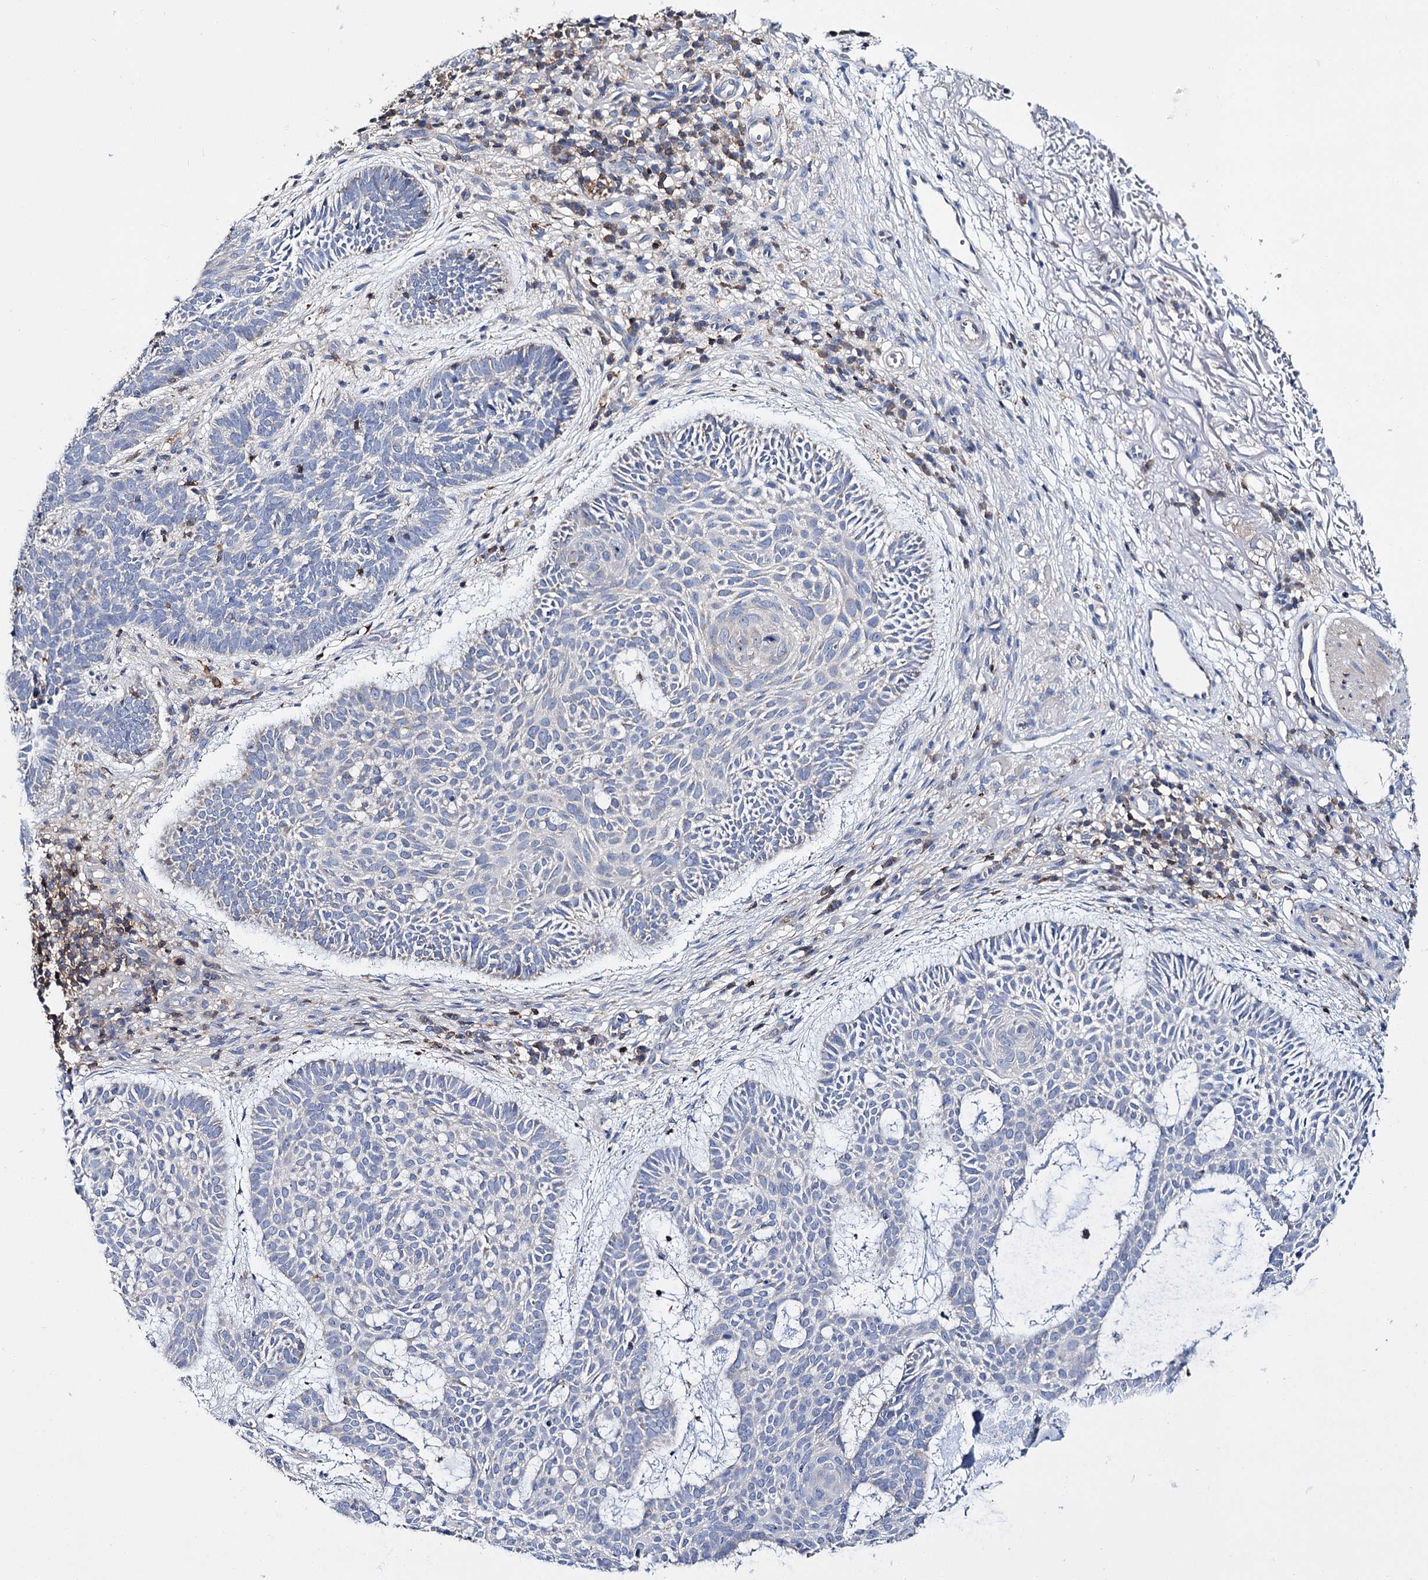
{"staining": {"intensity": "negative", "quantity": "none", "location": "none"}, "tissue": "skin cancer", "cell_type": "Tumor cells", "image_type": "cancer", "snomed": [{"axis": "morphology", "description": "Basal cell carcinoma"}, {"axis": "topography", "description": "Skin"}], "caption": "Immunohistochemistry micrograph of skin cancer stained for a protein (brown), which exhibits no expression in tumor cells. (DAB (3,3'-diaminobenzidine) IHC, high magnification).", "gene": "UBASH3B", "patient": {"sex": "male", "age": 85}}